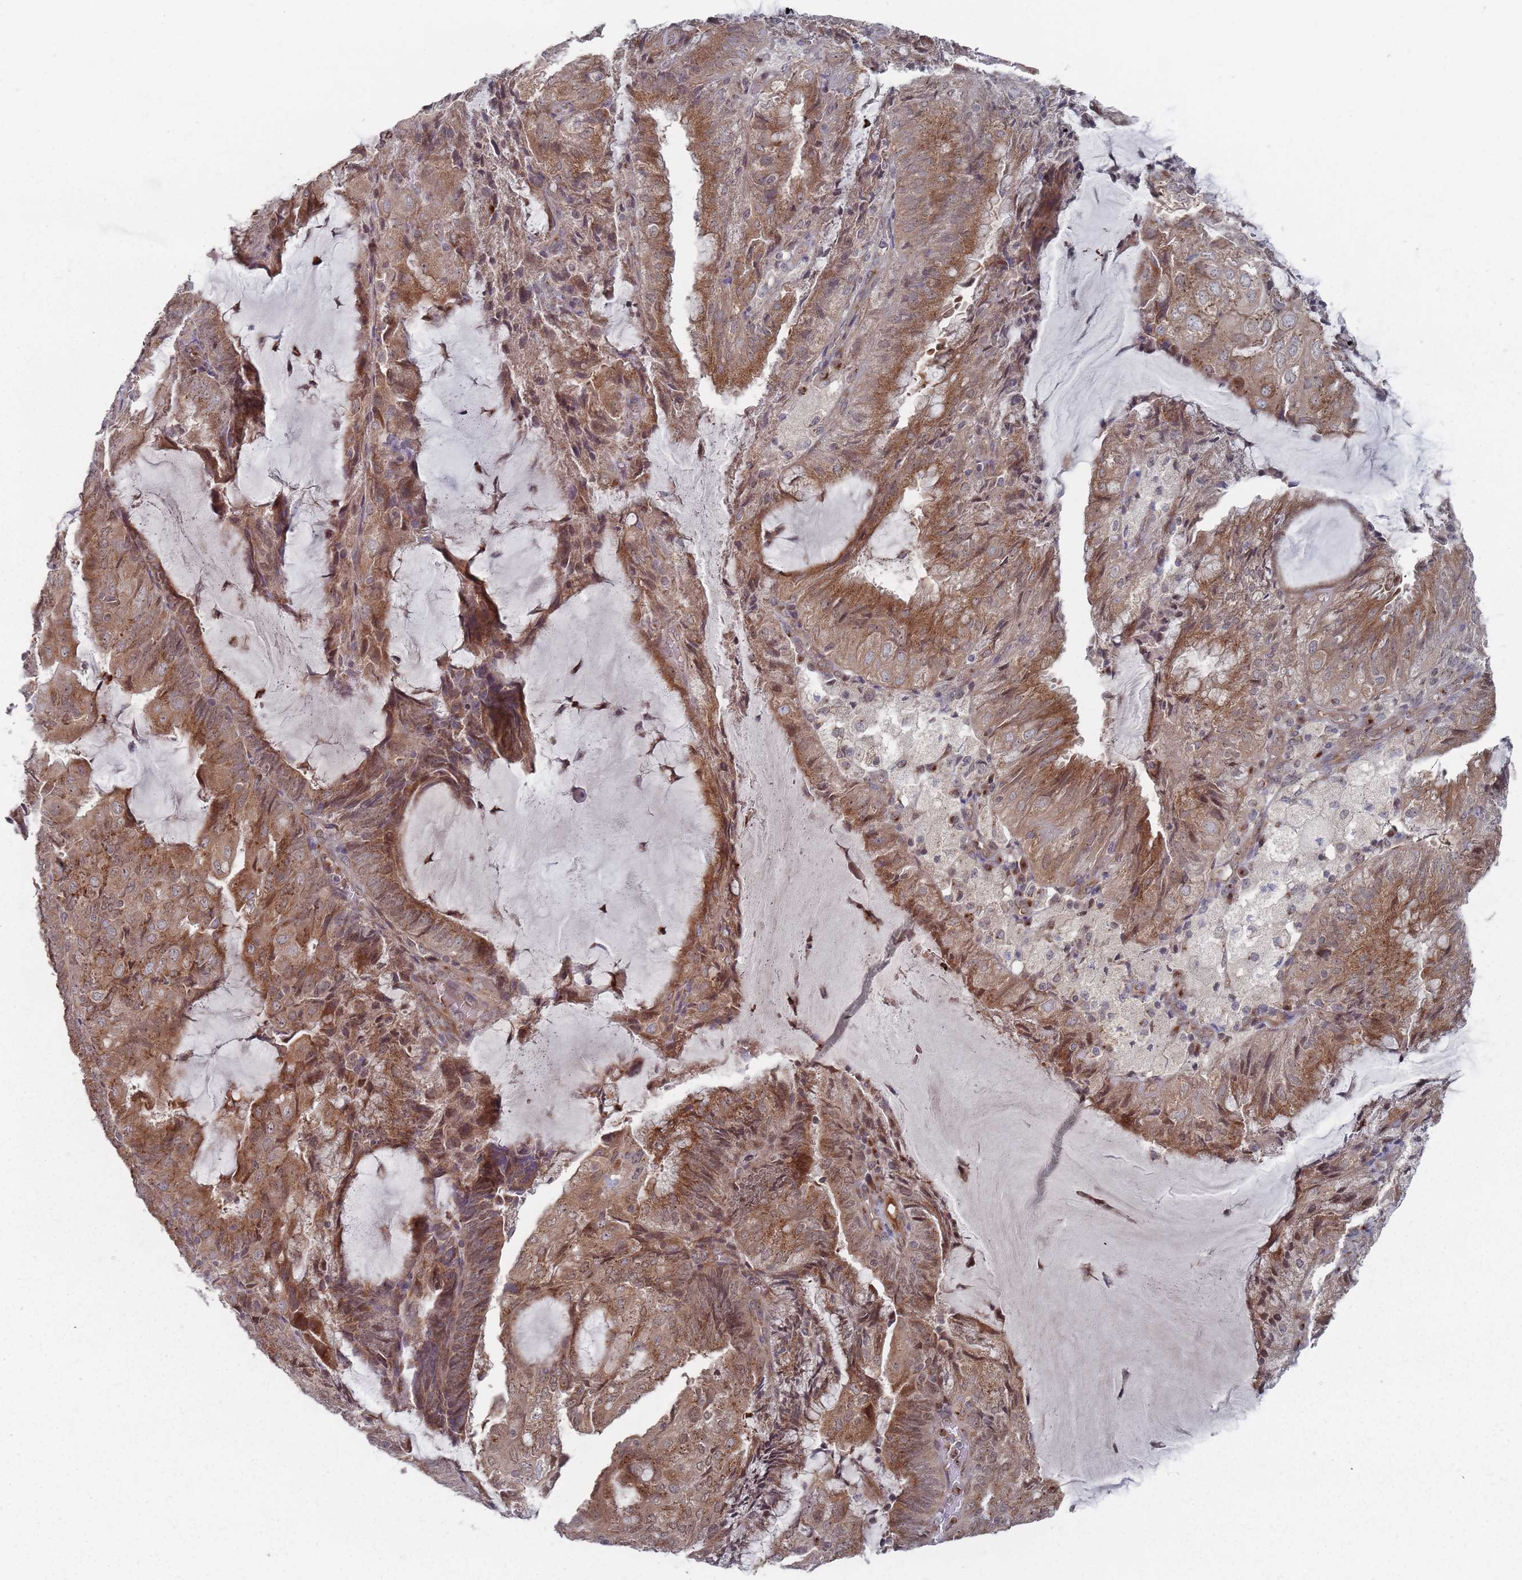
{"staining": {"intensity": "moderate", "quantity": ">75%", "location": "cytoplasmic/membranous"}, "tissue": "endometrial cancer", "cell_type": "Tumor cells", "image_type": "cancer", "snomed": [{"axis": "morphology", "description": "Adenocarcinoma, NOS"}, {"axis": "topography", "description": "Endometrium"}], "caption": "Brown immunohistochemical staining in endometrial cancer (adenocarcinoma) exhibits moderate cytoplasmic/membranous staining in about >75% of tumor cells.", "gene": "FMO4", "patient": {"sex": "female", "age": 81}}